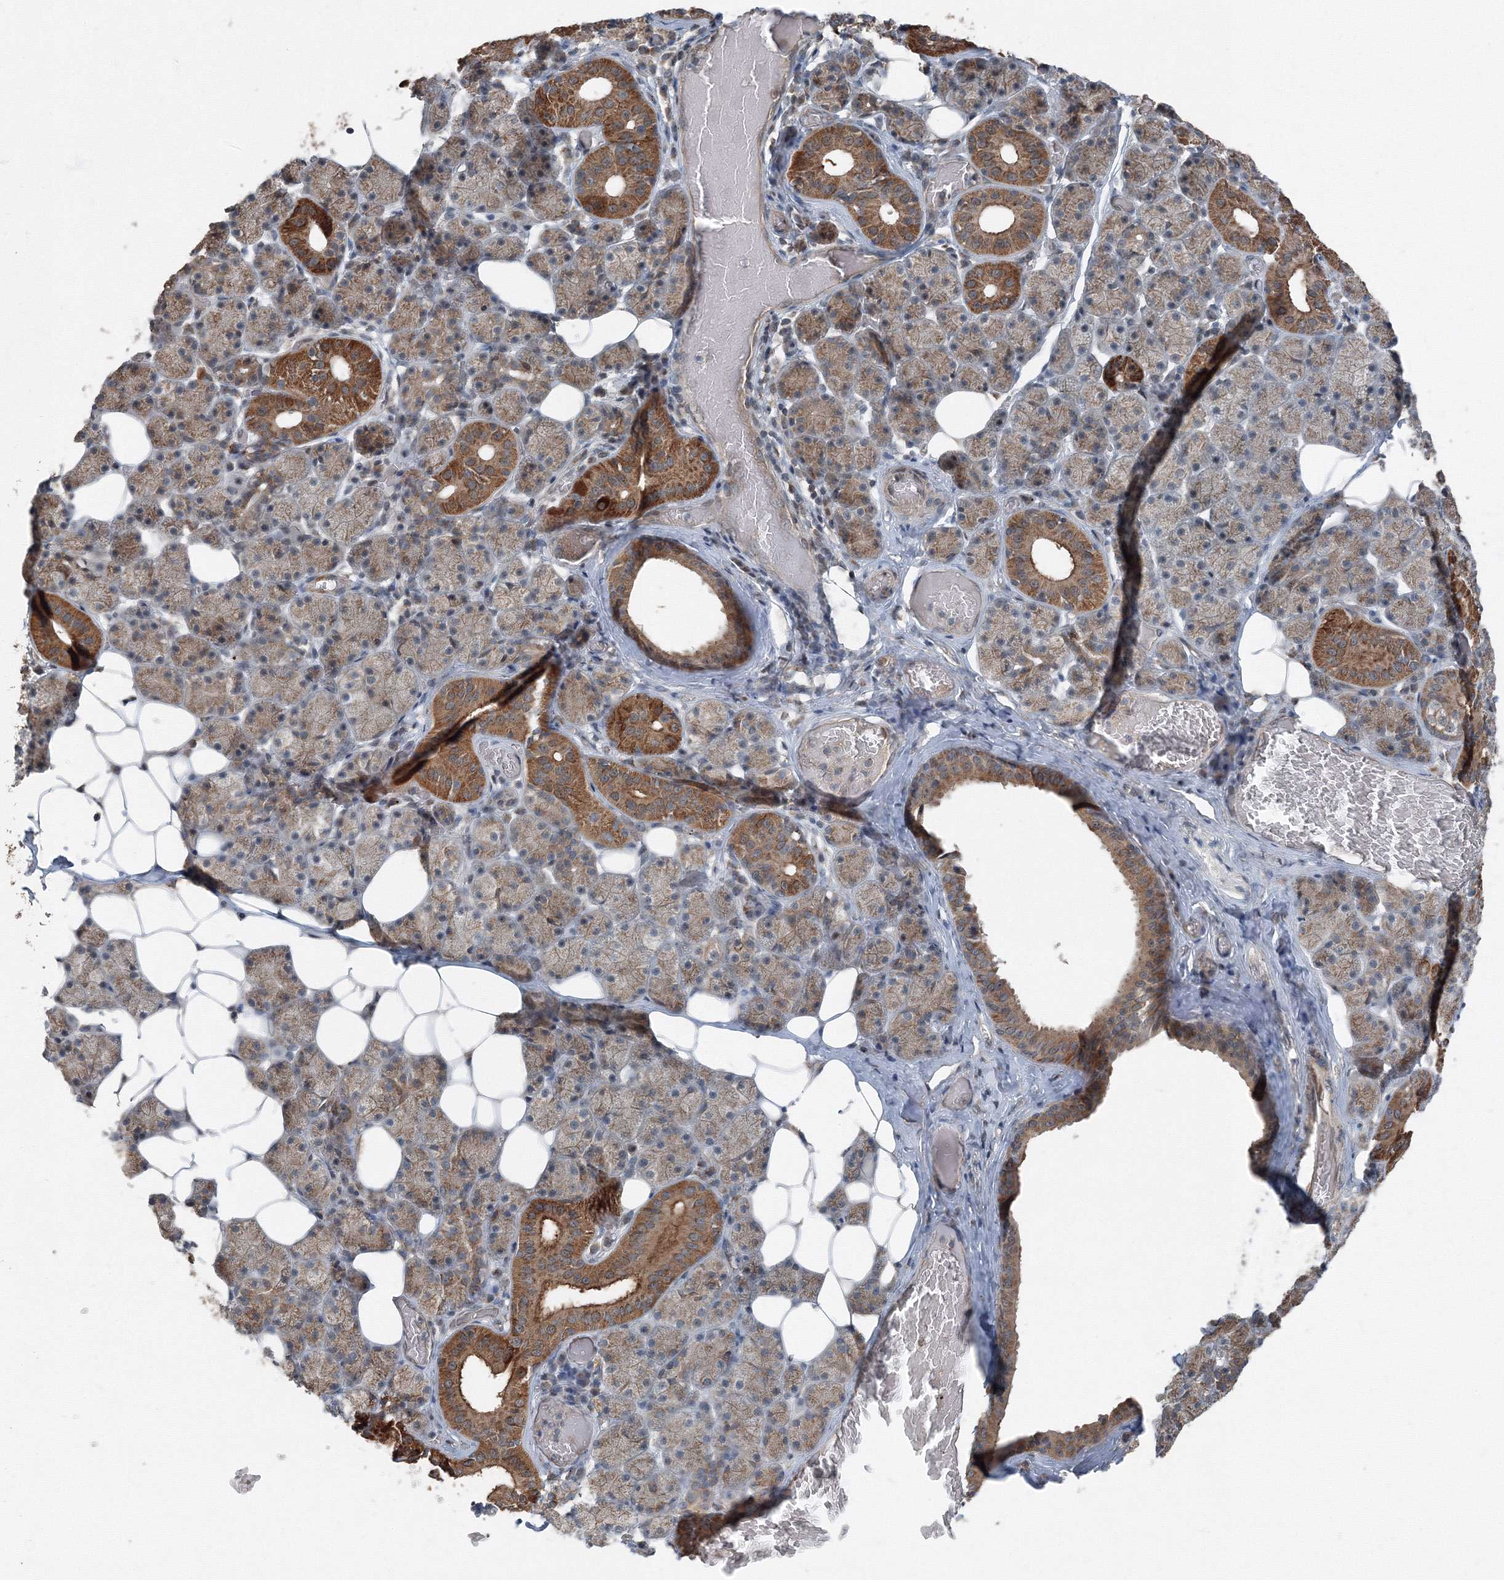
{"staining": {"intensity": "strong", "quantity": "25%-75%", "location": "cytoplasmic/membranous"}, "tissue": "salivary gland", "cell_type": "Glandular cells", "image_type": "normal", "snomed": [{"axis": "morphology", "description": "Normal tissue, NOS"}, {"axis": "topography", "description": "Salivary gland"}], "caption": "IHC image of normal human salivary gland stained for a protein (brown), which demonstrates high levels of strong cytoplasmic/membranous expression in approximately 25%-75% of glandular cells.", "gene": "AASDH", "patient": {"sex": "female", "age": 33}}